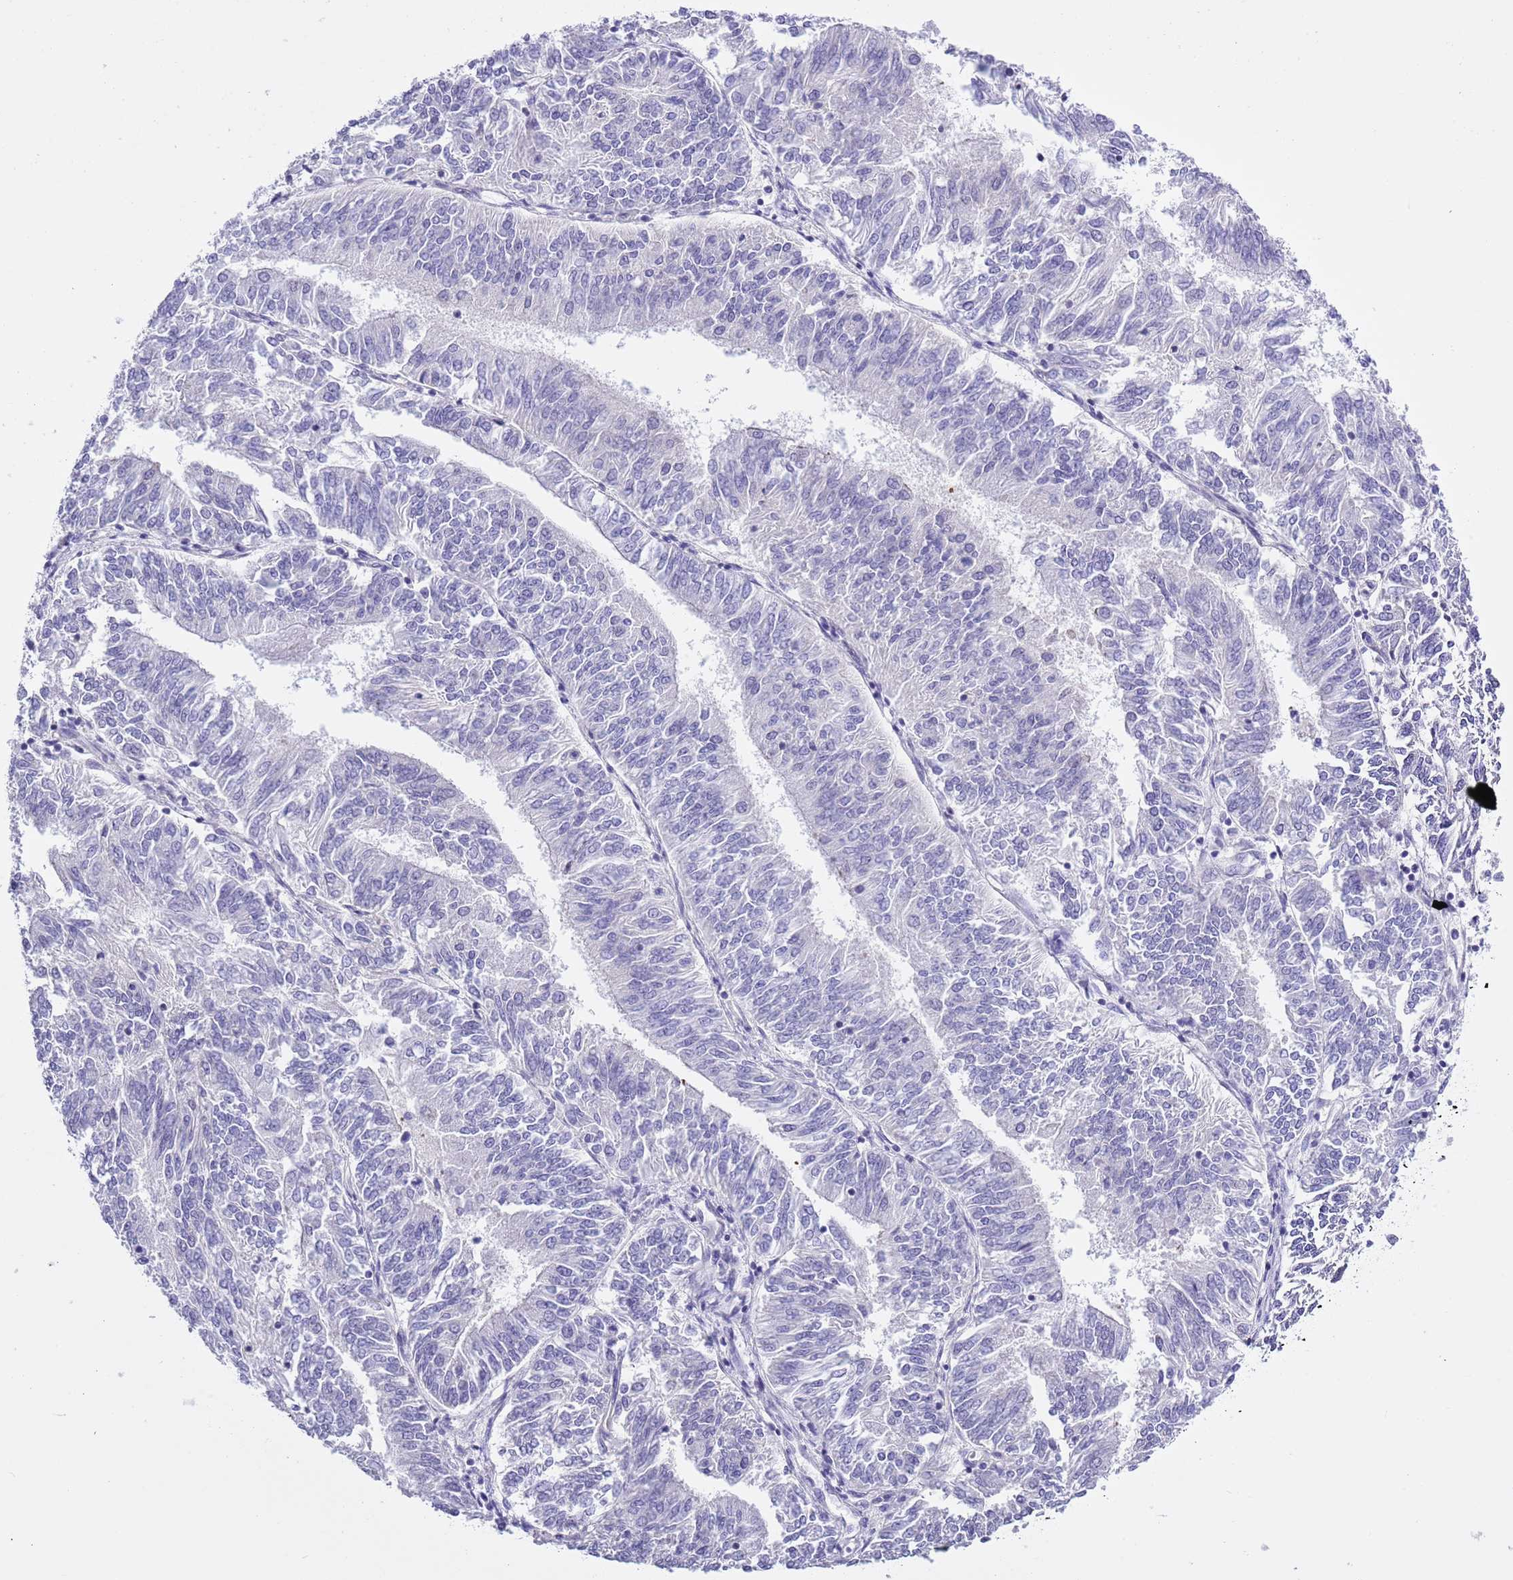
{"staining": {"intensity": "negative", "quantity": "none", "location": "none"}, "tissue": "endometrial cancer", "cell_type": "Tumor cells", "image_type": "cancer", "snomed": [{"axis": "morphology", "description": "Adenocarcinoma, NOS"}, {"axis": "topography", "description": "Endometrium"}], "caption": "An immunohistochemistry micrograph of endometrial adenocarcinoma is shown. There is no staining in tumor cells of endometrial adenocarcinoma.", "gene": "NET1", "patient": {"sex": "female", "age": 58}}